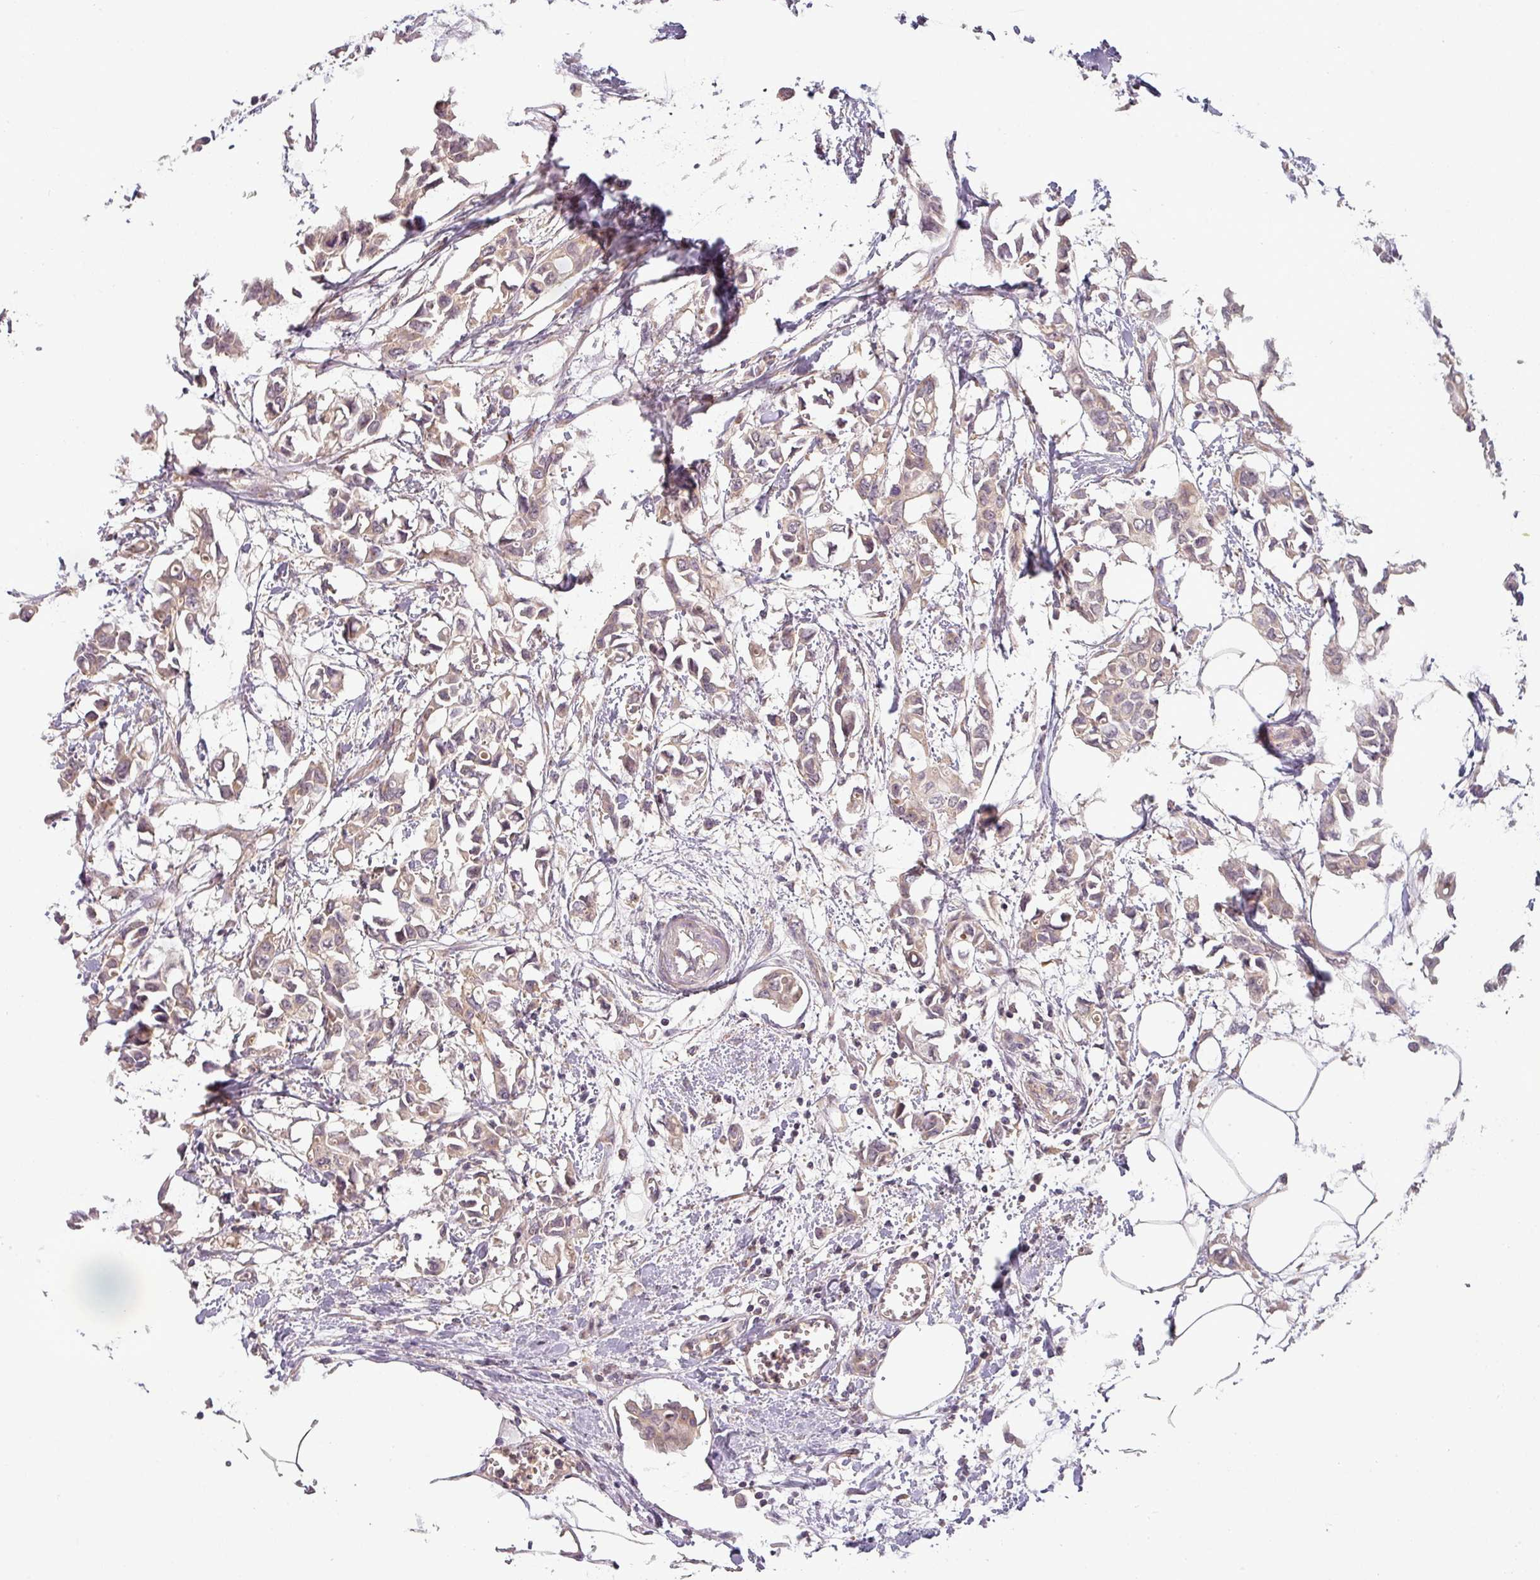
{"staining": {"intensity": "weak", "quantity": ">75%", "location": "cytoplasmic/membranous"}, "tissue": "breast cancer", "cell_type": "Tumor cells", "image_type": "cancer", "snomed": [{"axis": "morphology", "description": "Duct carcinoma"}, {"axis": "topography", "description": "Breast"}], "caption": "A brown stain shows weak cytoplasmic/membranous staining of a protein in breast invasive ductal carcinoma tumor cells.", "gene": "NIN", "patient": {"sex": "female", "age": 41}}